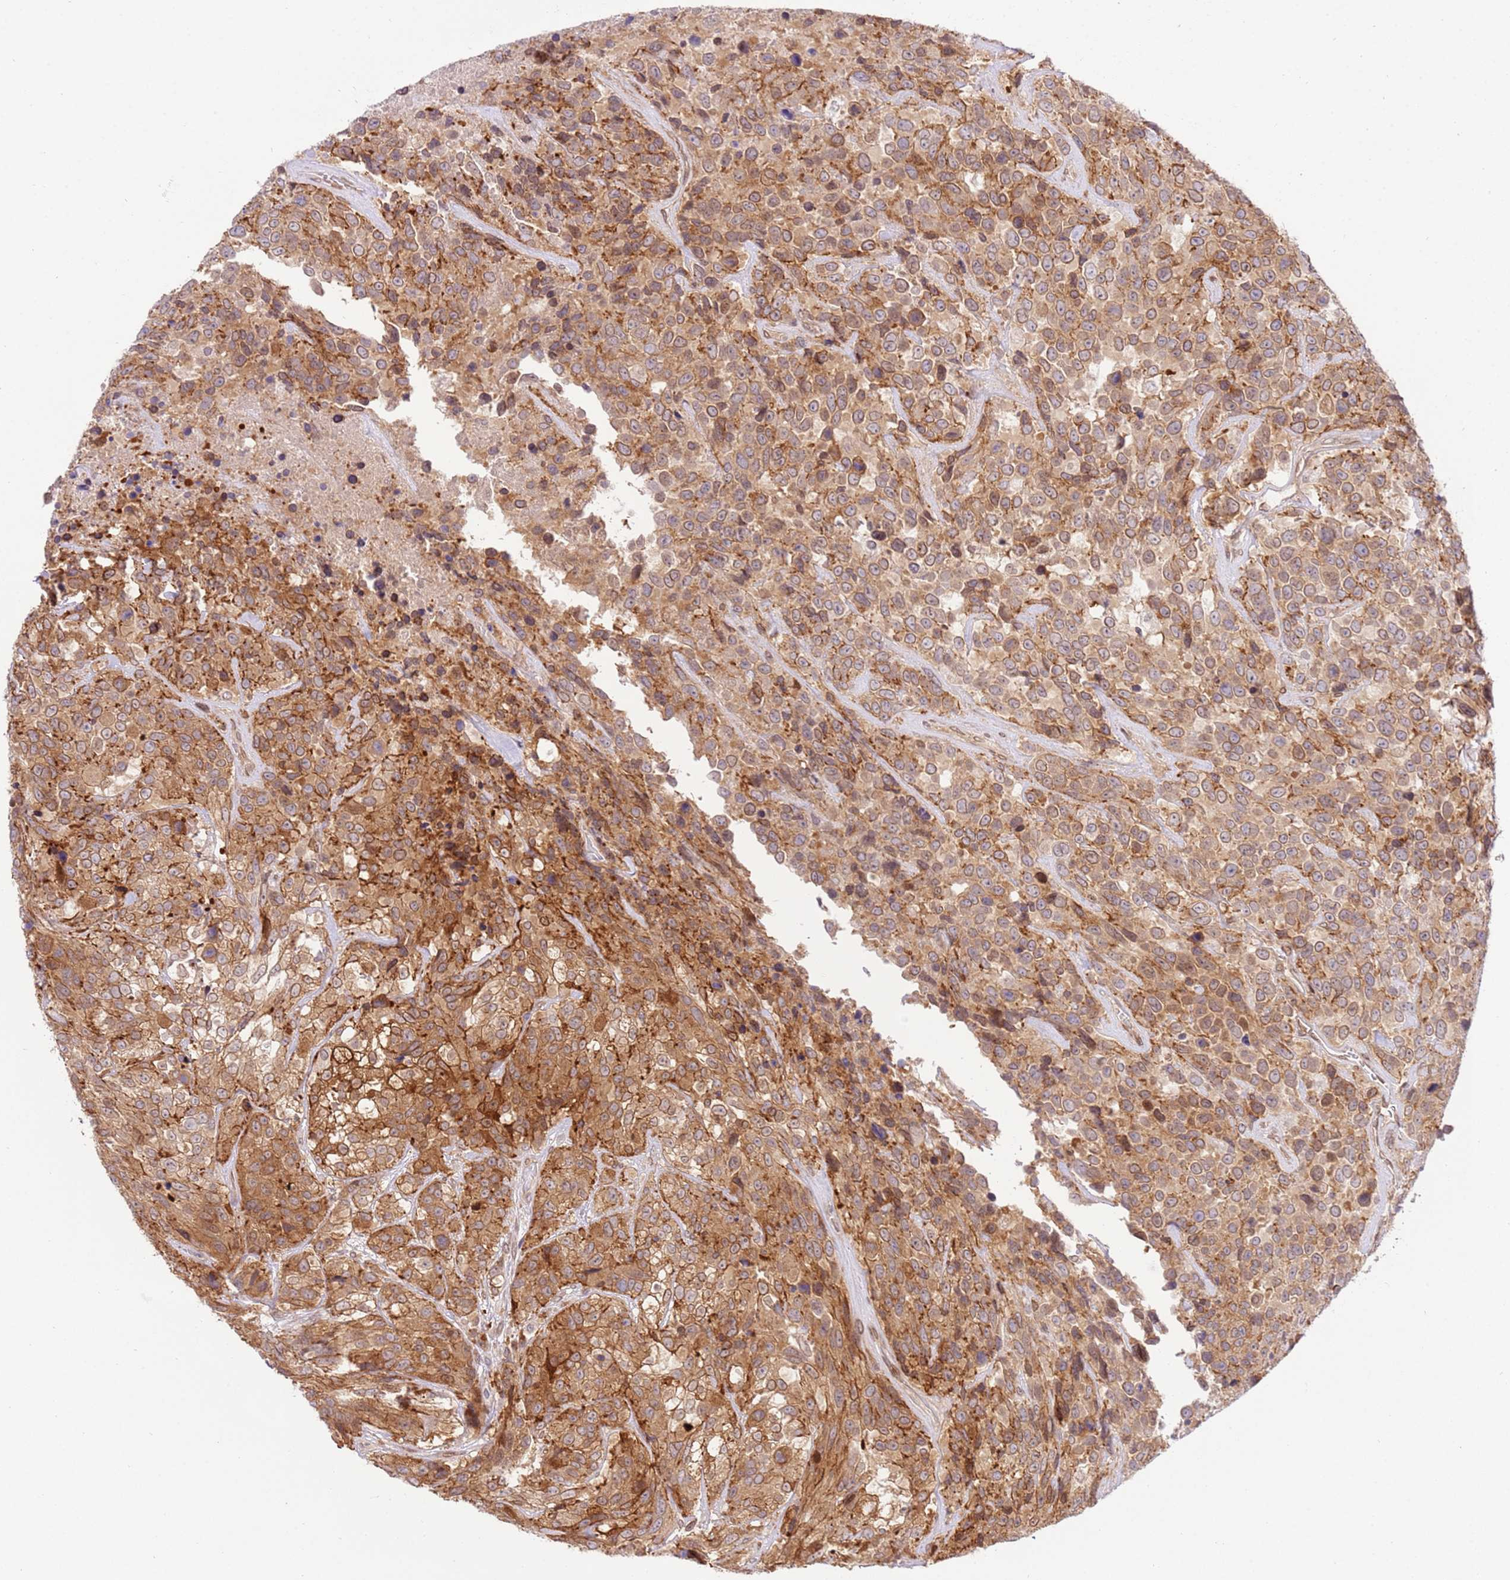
{"staining": {"intensity": "strong", "quantity": ">75%", "location": "cytoplasmic/membranous"}, "tissue": "urothelial cancer", "cell_type": "Tumor cells", "image_type": "cancer", "snomed": [{"axis": "morphology", "description": "Urothelial carcinoma, High grade"}, {"axis": "topography", "description": "Urinary bladder"}], "caption": "Urothelial cancer tissue demonstrates strong cytoplasmic/membranous positivity in about >75% of tumor cells", "gene": "TRIM37", "patient": {"sex": "male", "age": 56}}